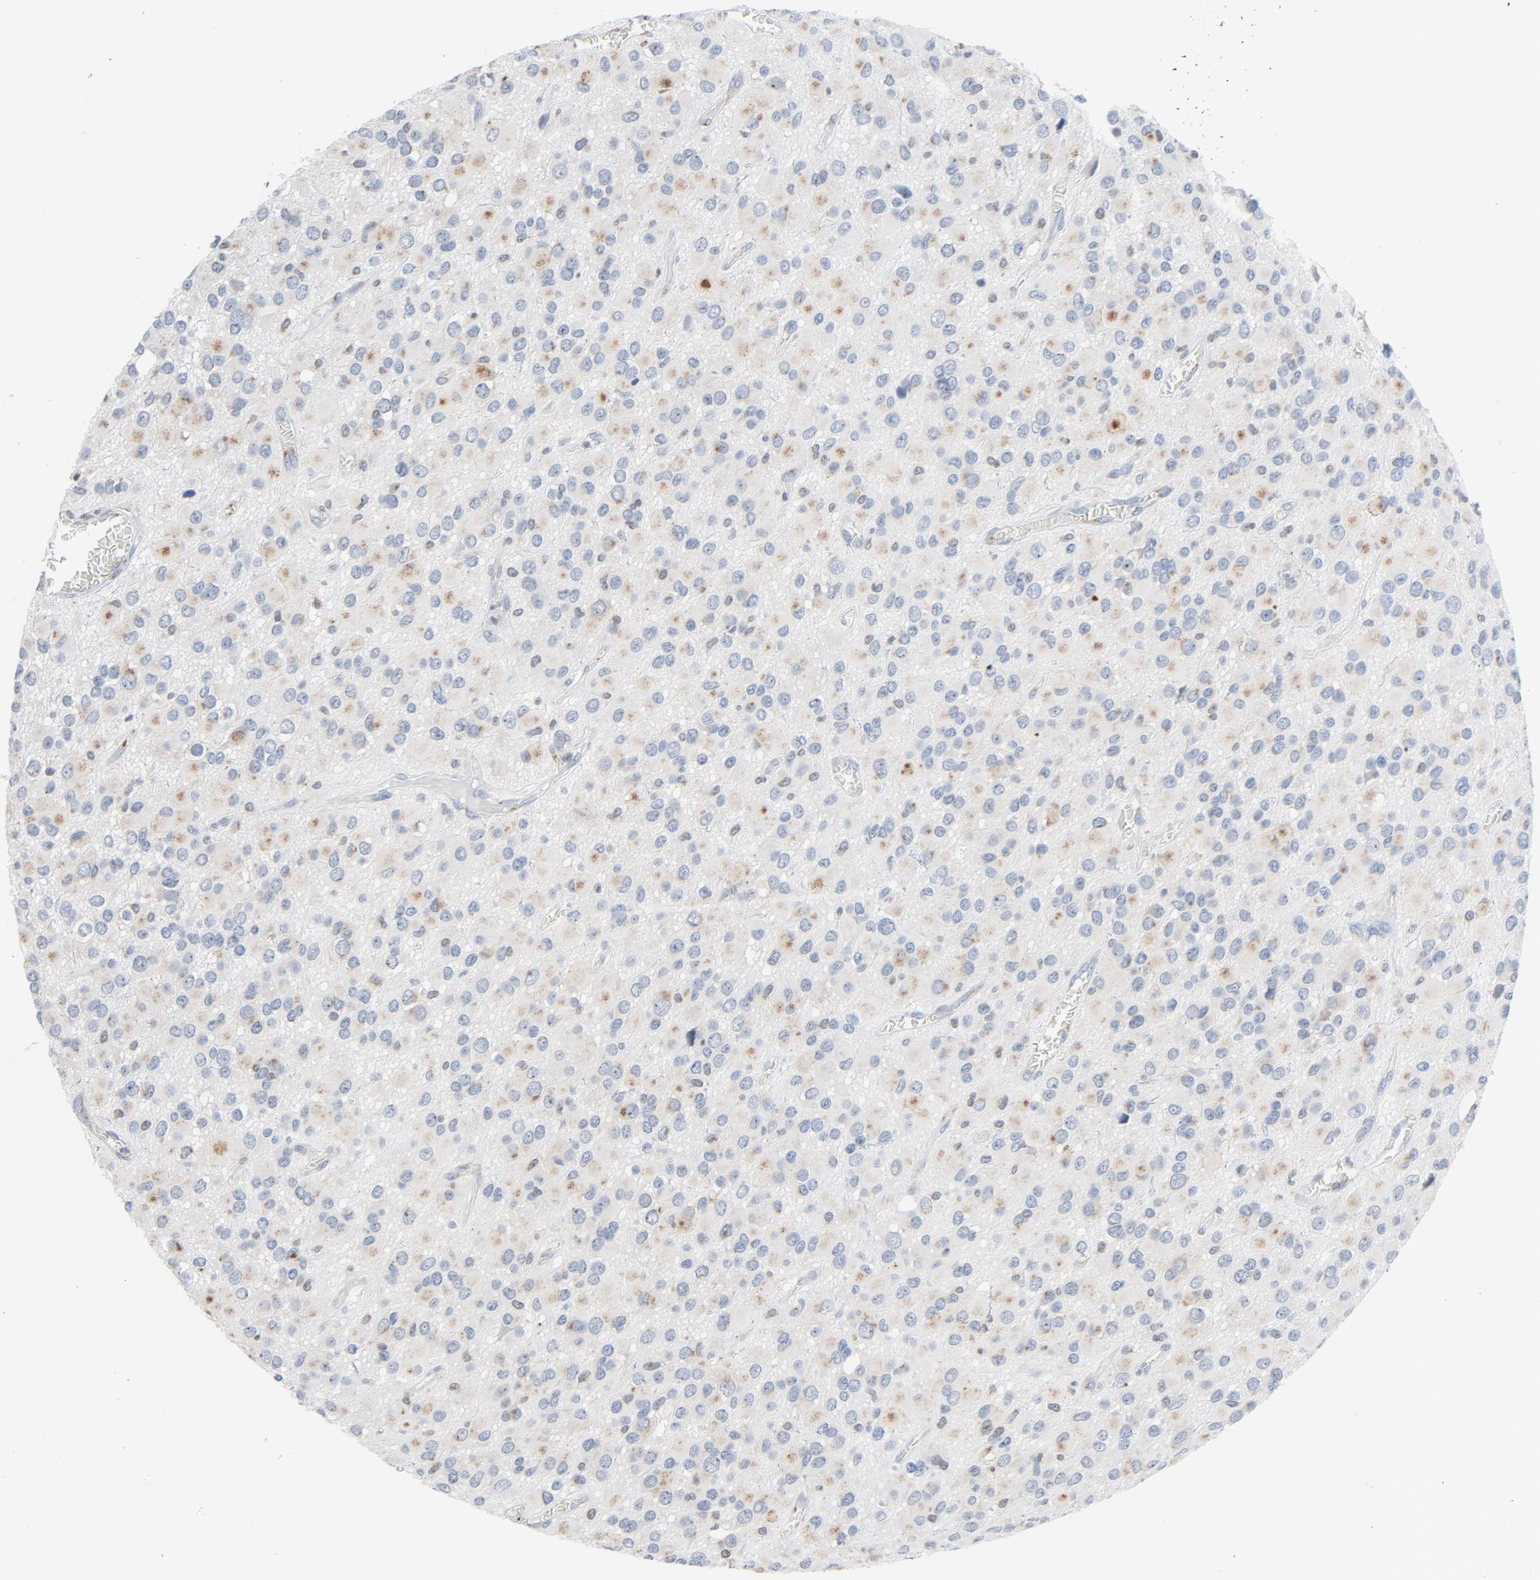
{"staining": {"intensity": "weak", "quantity": "25%-75%", "location": "cytoplasmic/membranous"}, "tissue": "glioma", "cell_type": "Tumor cells", "image_type": "cancer", "snomed": [{"axis": "morphology", "description": "Glioma, malignant, Low grade"}, {"axis": "topography", "description": "Brain"}], "caption": "IHC staining of glioma, which reveals low levels of weak cytoplasmic/membranous staining in about 25%-75% of tumor cells indicating weak cytoplasmic/membranous protein expression. The staining was performed using DAB (brown) for protein detection and nuclei were counterstained in hematoxylin (blue).", "gene": "YIPF6", "patient": {"sex": "male", "age": 42}}